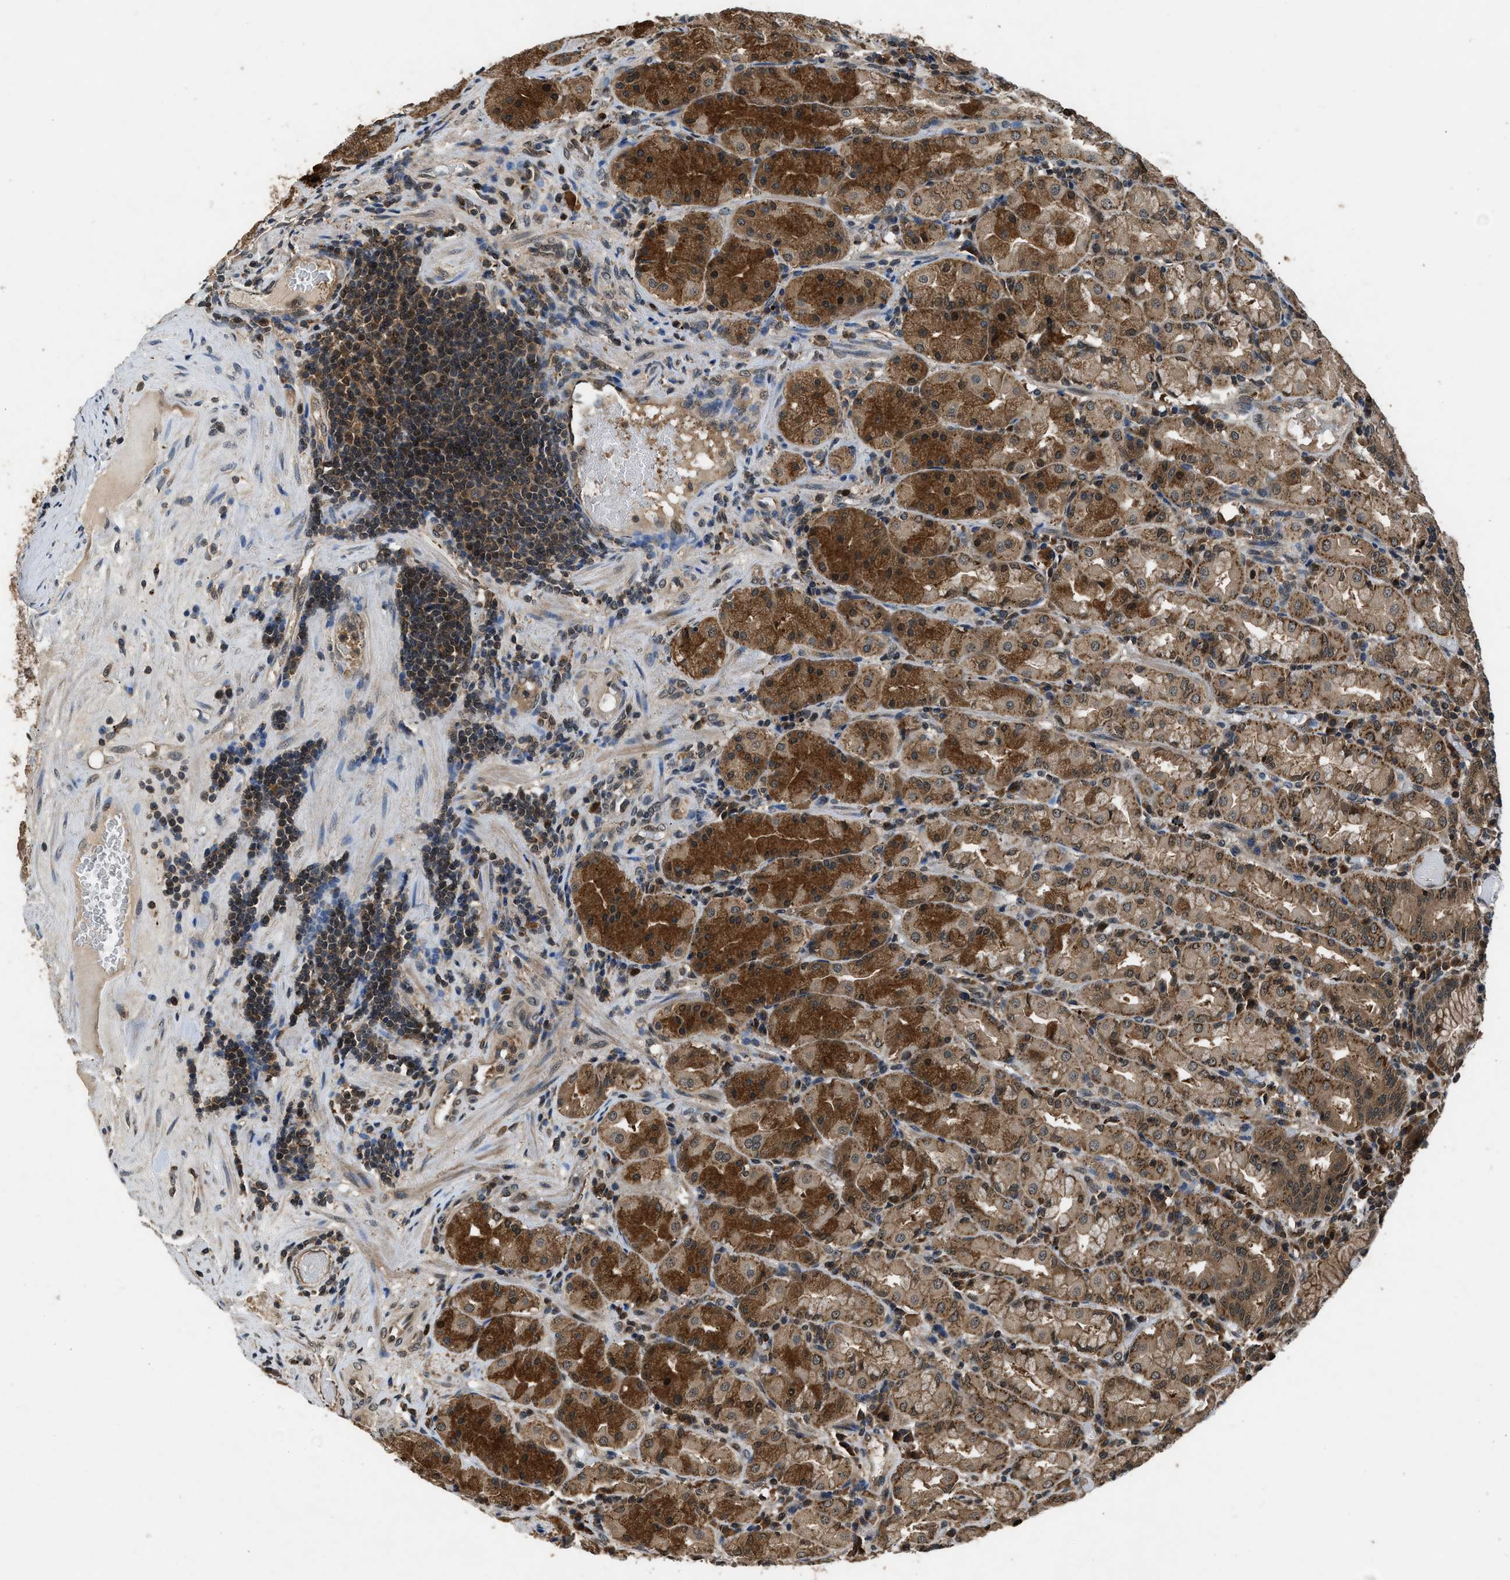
{"staining": {"intensity": "moderate", "quantity": ">75%", "location": "cytoplasmic/membranous"}, "tissue": "stomach", "cell_type": "Glandular cells", "image_type": "normal", "snomed": [{"axis": "morphology", "description": "Normal tissue, NOS"}, {"axis": "topography", "description": "Stomach"}, {"axis": "topography", "description": "Stomach, lower"}], "caption": "Moderate cytoplasmic/membranous protein positivity is present in approximately >75% of glandular cells in stomach. The protein is shown in brown color, while the nuclei are stained blue.", "gene": "RPS6KB1", "patient": {"sex": "female", "age": 56}}